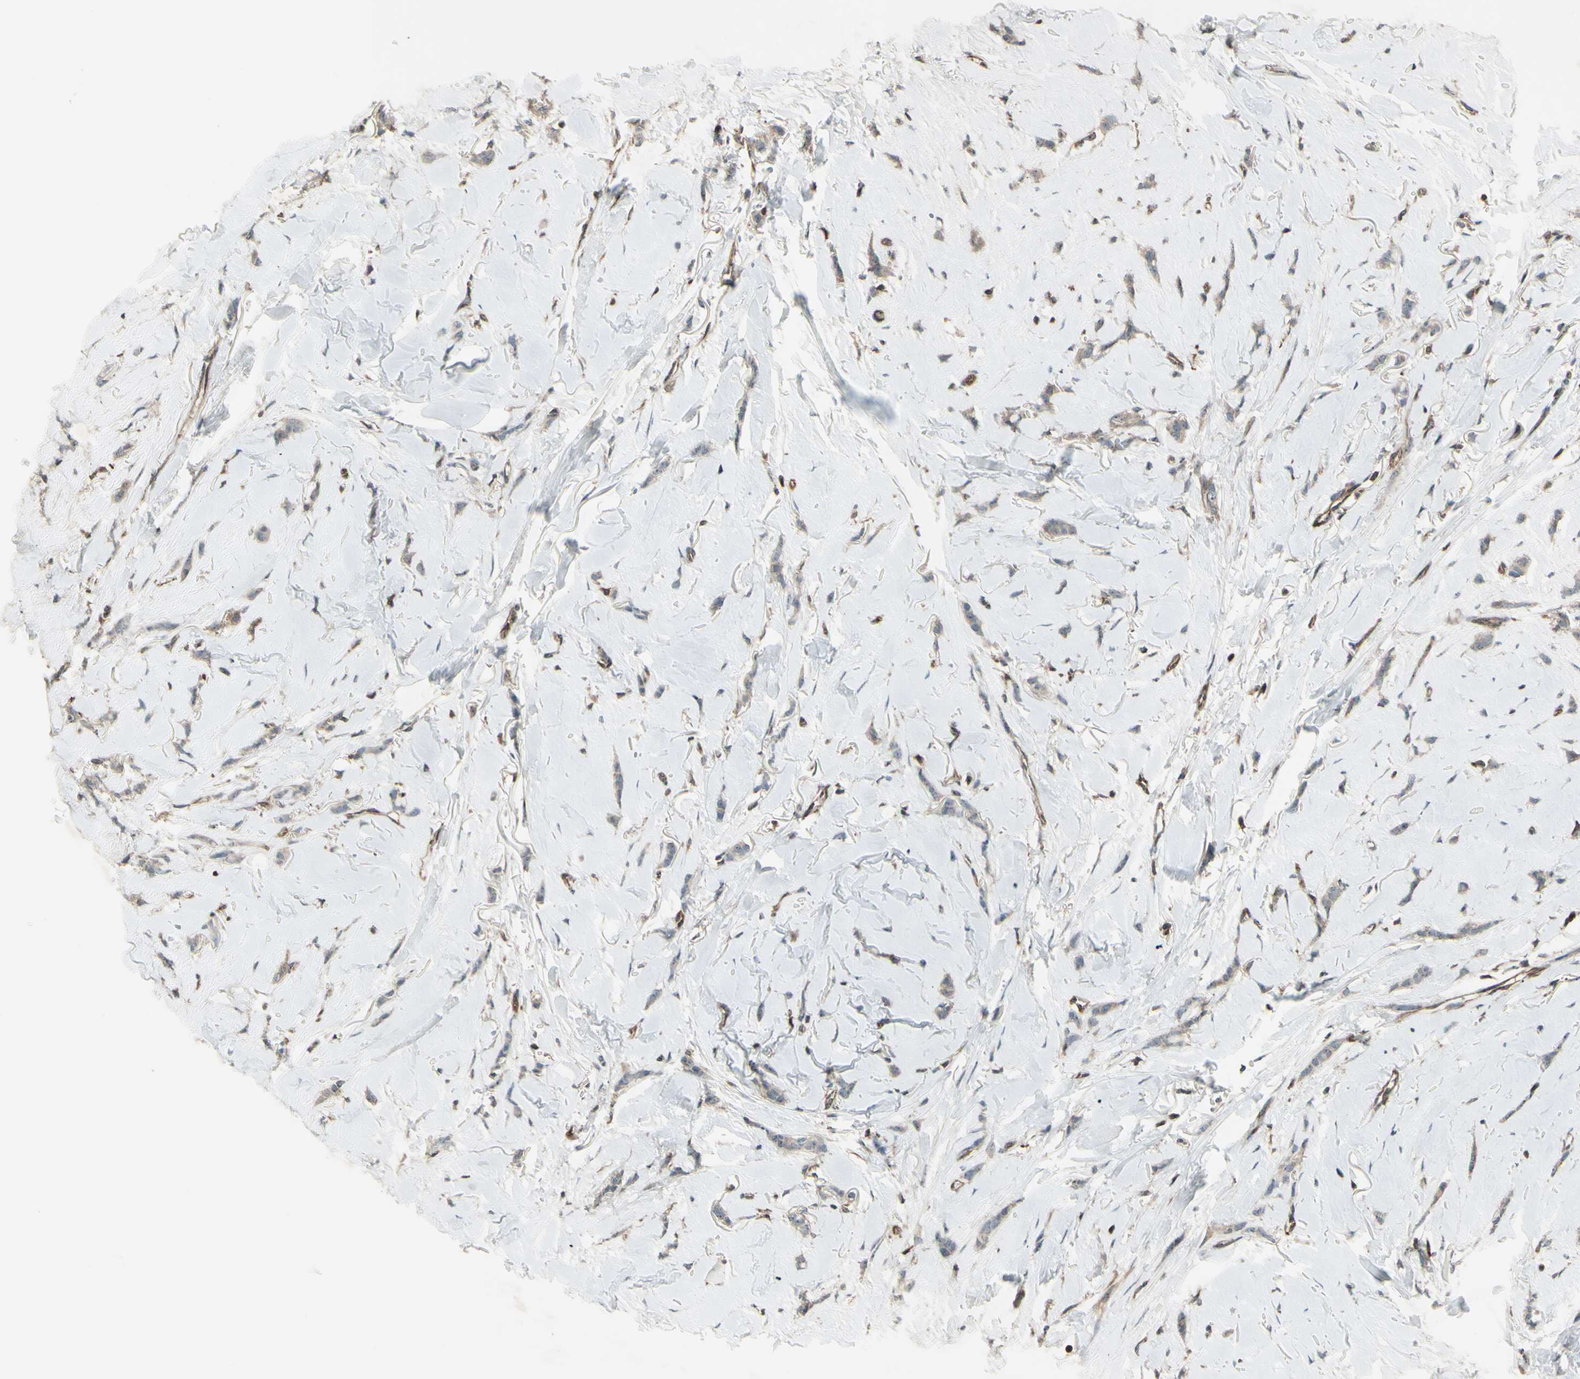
{"staining": {"intensity": "weak", "quantity": ">75%", "location": "cytoplasmic/membranous"}, "tissue": "breast cancer", "cell_type": "Tumor cells", "image_type": "cancer", "snomed": [{"axis": "morphology", "description": "Lobular carcinoma"}, {"axis": "topography", "description": "Skin"}, {"axis": "topography", "description": "Breast"}], "caption": "Immunohistochemical staining of breast cancer (lobular carcinoma) exhibits weak cytoplasmic/membranous protein staining in about >75% of tumor cells.", "gene": "FXYD5", "patient": {"sex": "female", "age": 46}}